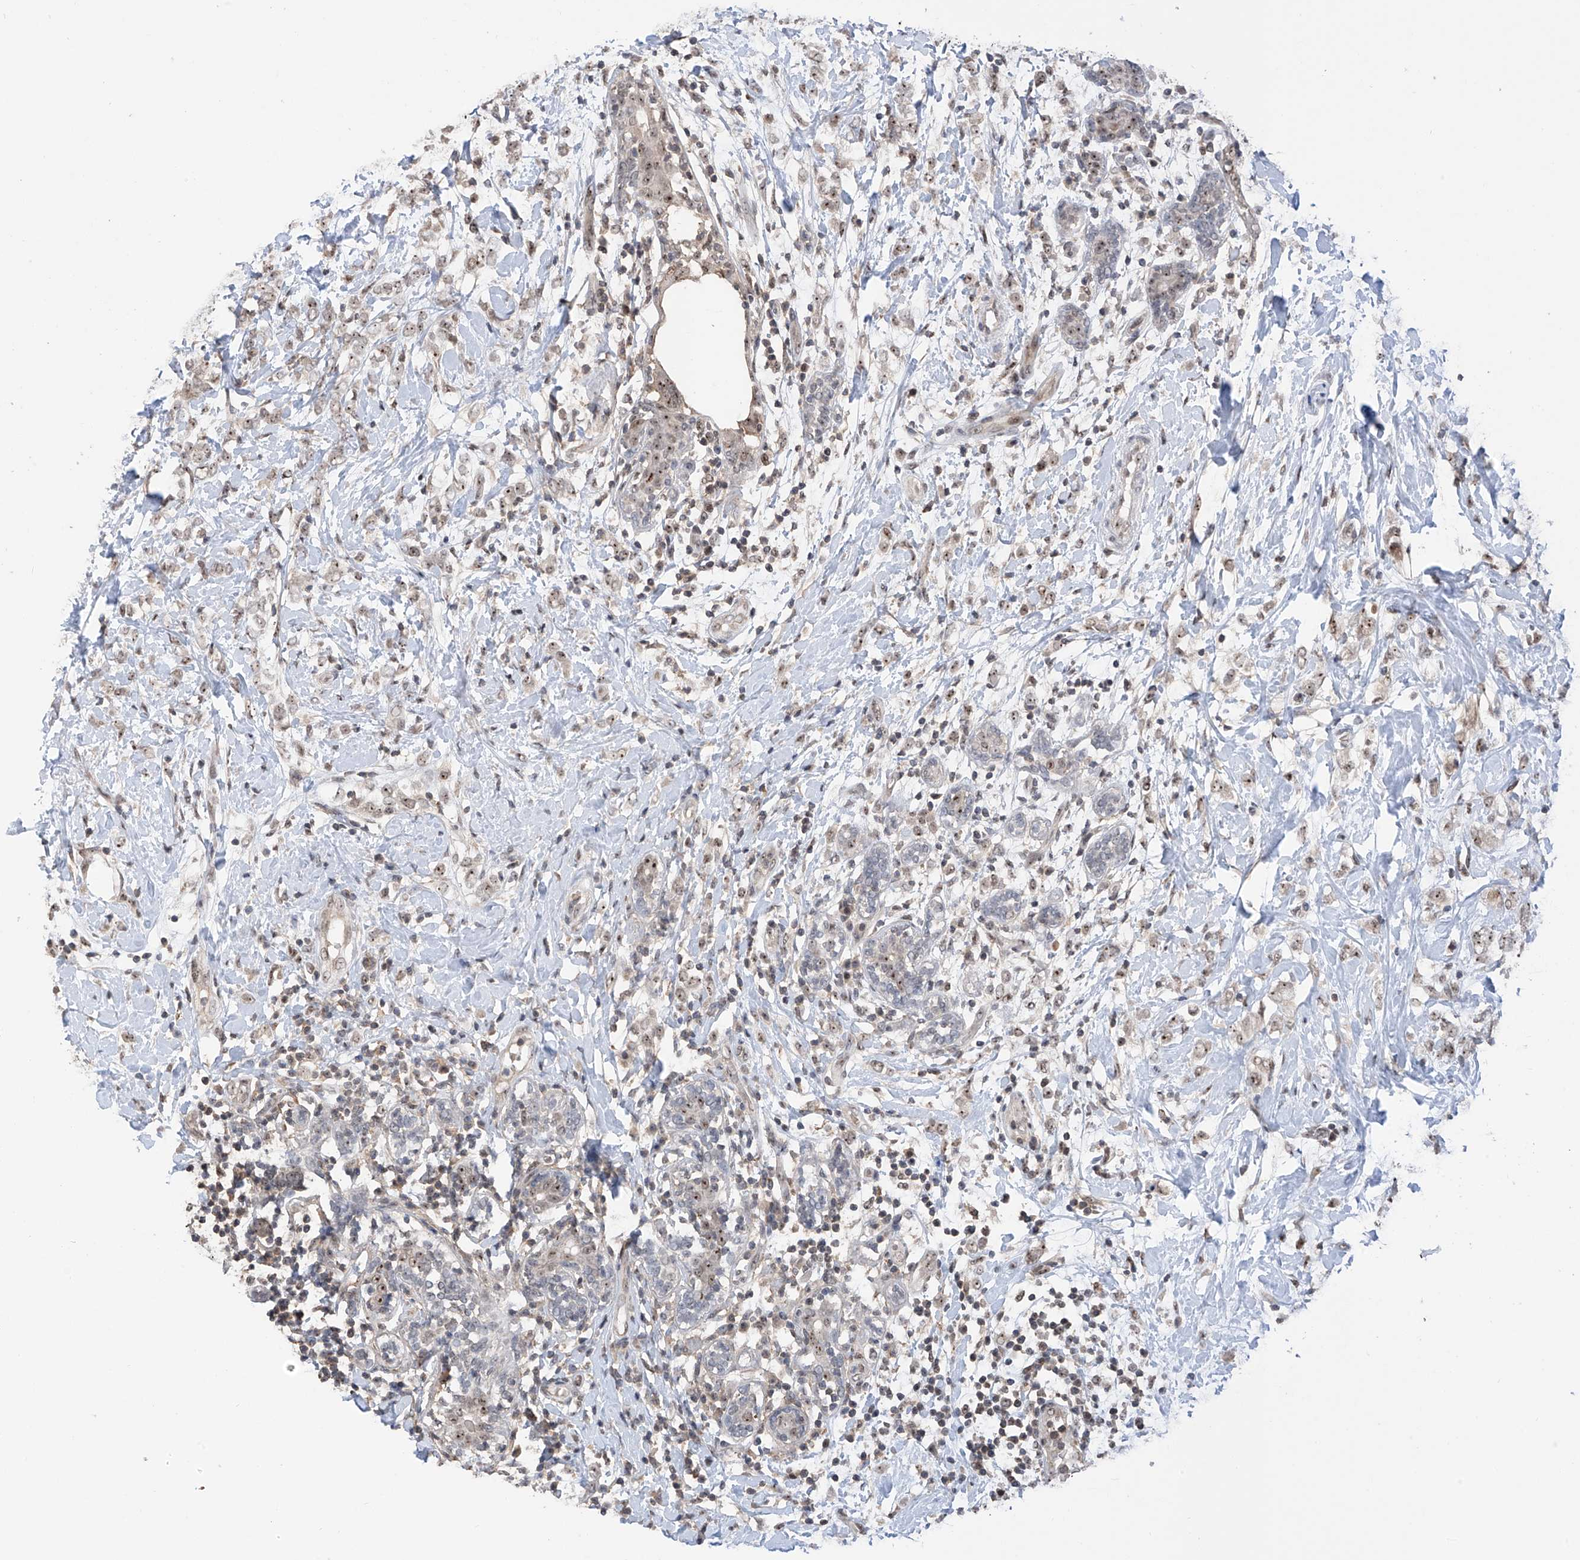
{"staining": {"intensity": "weak", "quantity": "25%-75%", "location": "nuclear"}, "tissue": "breast cancer", "cell_type": "Tumor cells", "image_type": "cancer", "snomed": [{"axis": "morphology", "description": "Normal tissue, NOS"}, {"axis": "morphology", "description": "Lobular carcinoma"}, {"axis": "topography", "description": "Breast"}], "caption": "Immunohistochemical staining of human breast cancer (lobular carcinoma) demonstrates weak nuclear protein positivity in approximately 25%-75% of tumor cells. (DAB IHC with brightfield microscopy, high magnification).", "gene": "C1orf131", "patient": {"sex": "female", "age": 47}}